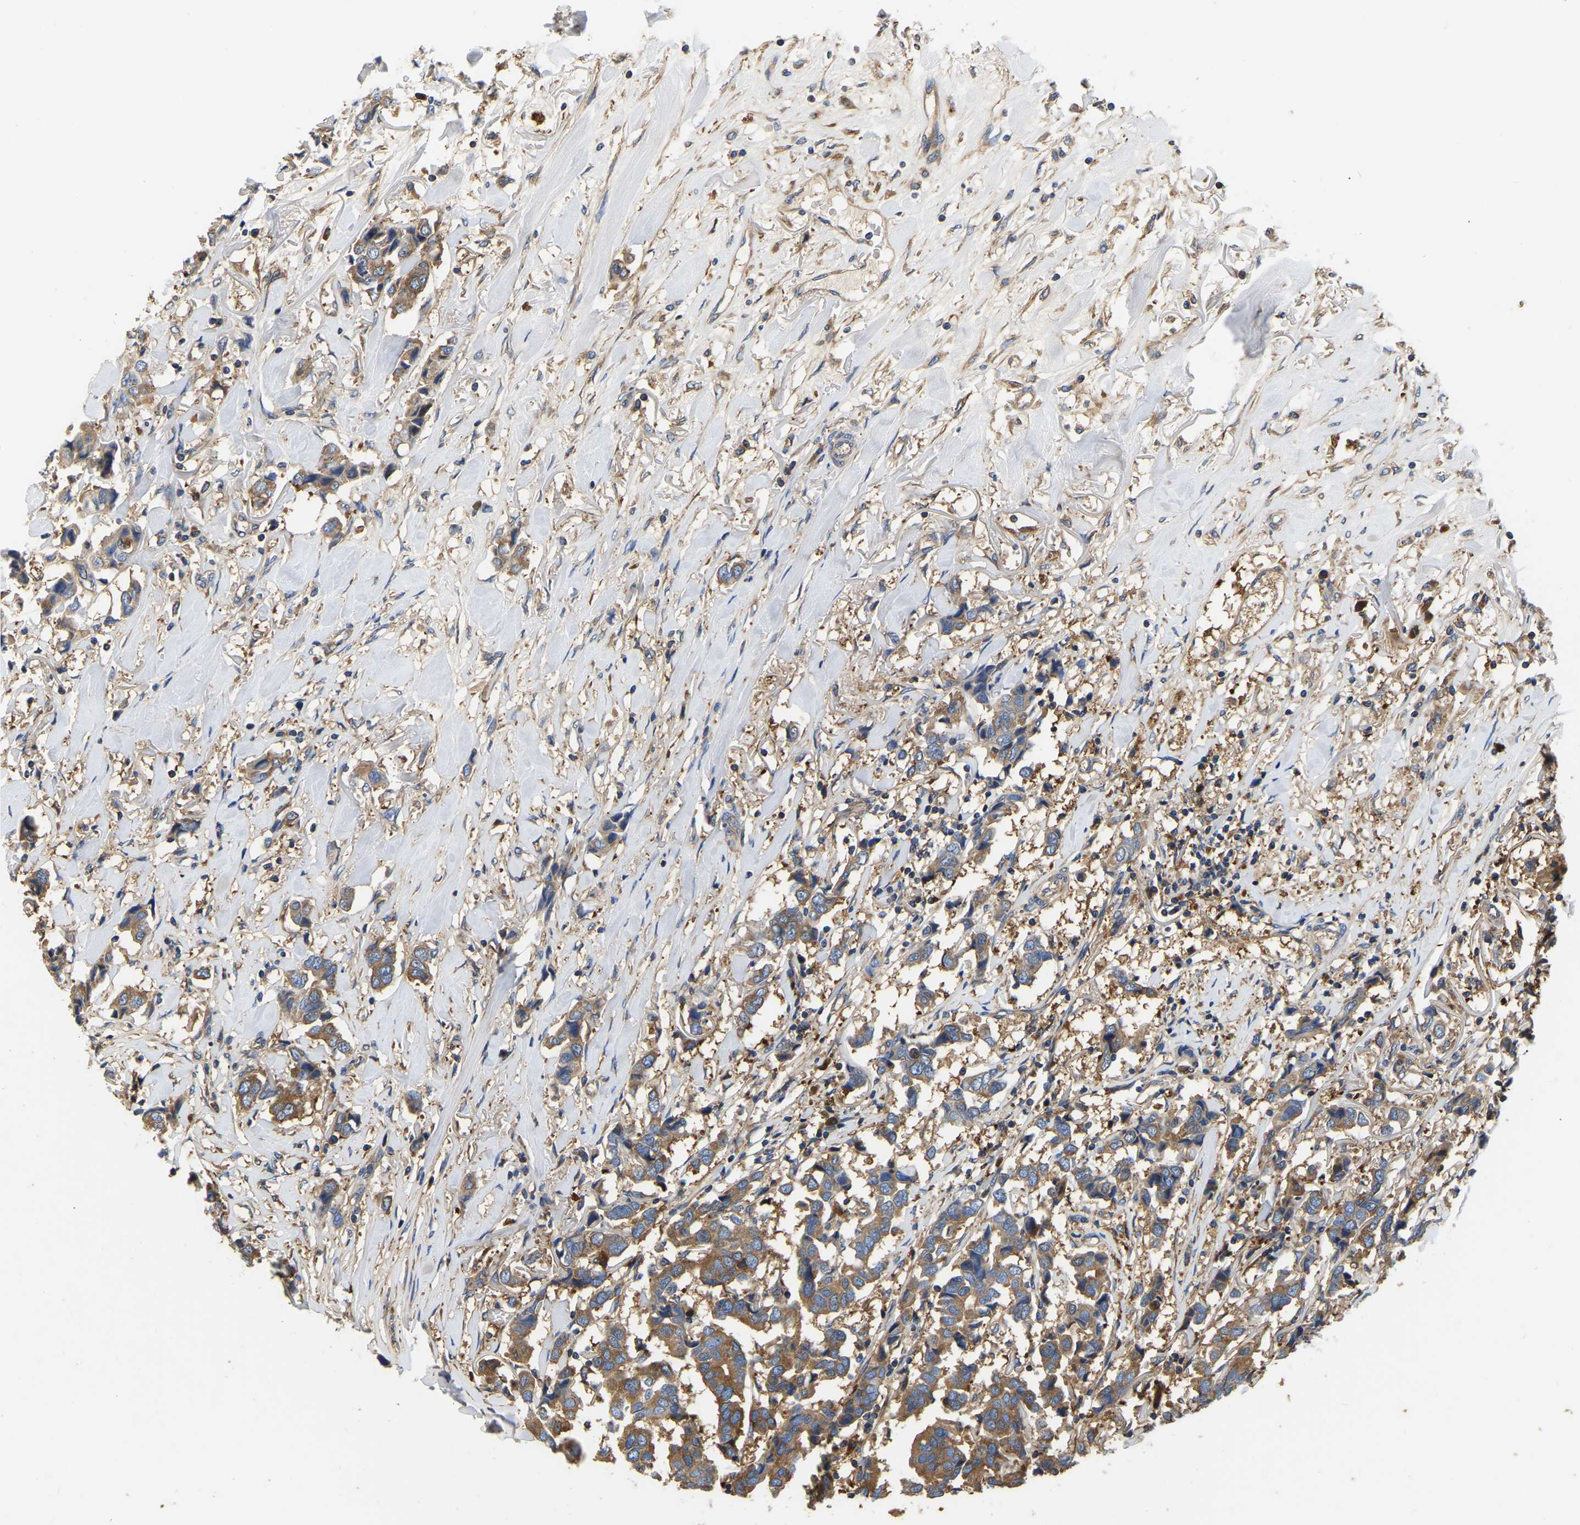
{"staining": {"intensity": "moderate", "quantity": ">75%", "location": "cytoplasmic/membranous"}, "tissue": "breast cancer", "cell_type": "Tumor cells", "image_type": "cancer", "snomed": [{"axis": "morphology", "description": "Duct carcinoma"}, {"axis": "topography", "description": "Breast"}], "caption": "Immunohistochemical staining of breast cancer shows moderate cytoplasmic/membranous protein staining in about >75% of tumor cells.", "gene": "GARS1", "patient": {"sex": "female", "age": 80}}